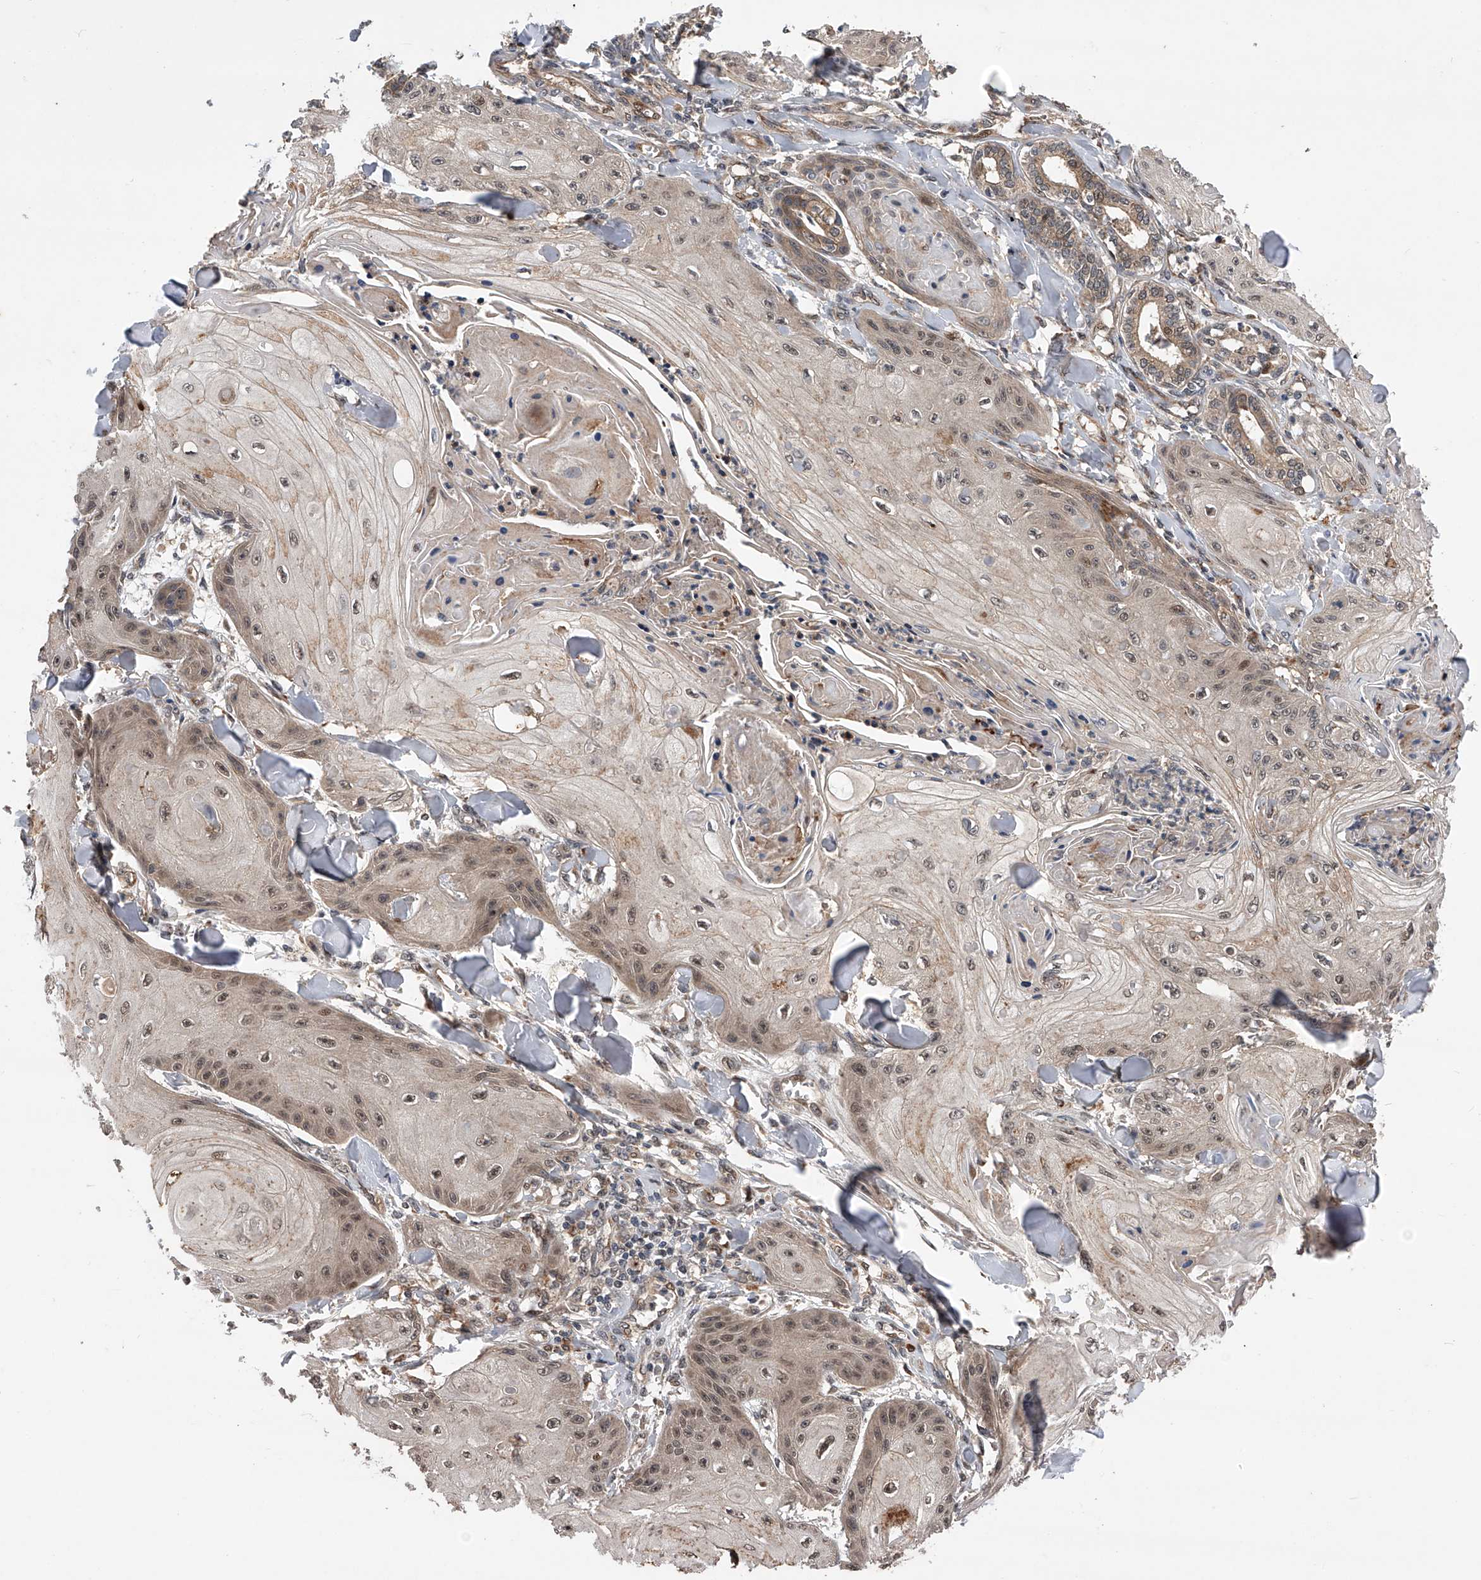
{"staining": {"intensity": "moderate", "quantity": ">75%", "location": "nuclear"}, "tissue": "skin cancer", "cell_type": "Tumor cells", "image_type": "cancer", "snomed": [{"axis": "morphology", "description": "Squamous cell carcinoma, NOS"}, {"axis": "topography", "description": "Skin"}], "caption": "Skin cancer stained for a protein (brown) exhibits moderate nuclear positive staining in about >75% of tumor cells.", "gene": "MAP3K11", "patient": {"sex": "male", "age": 74}}